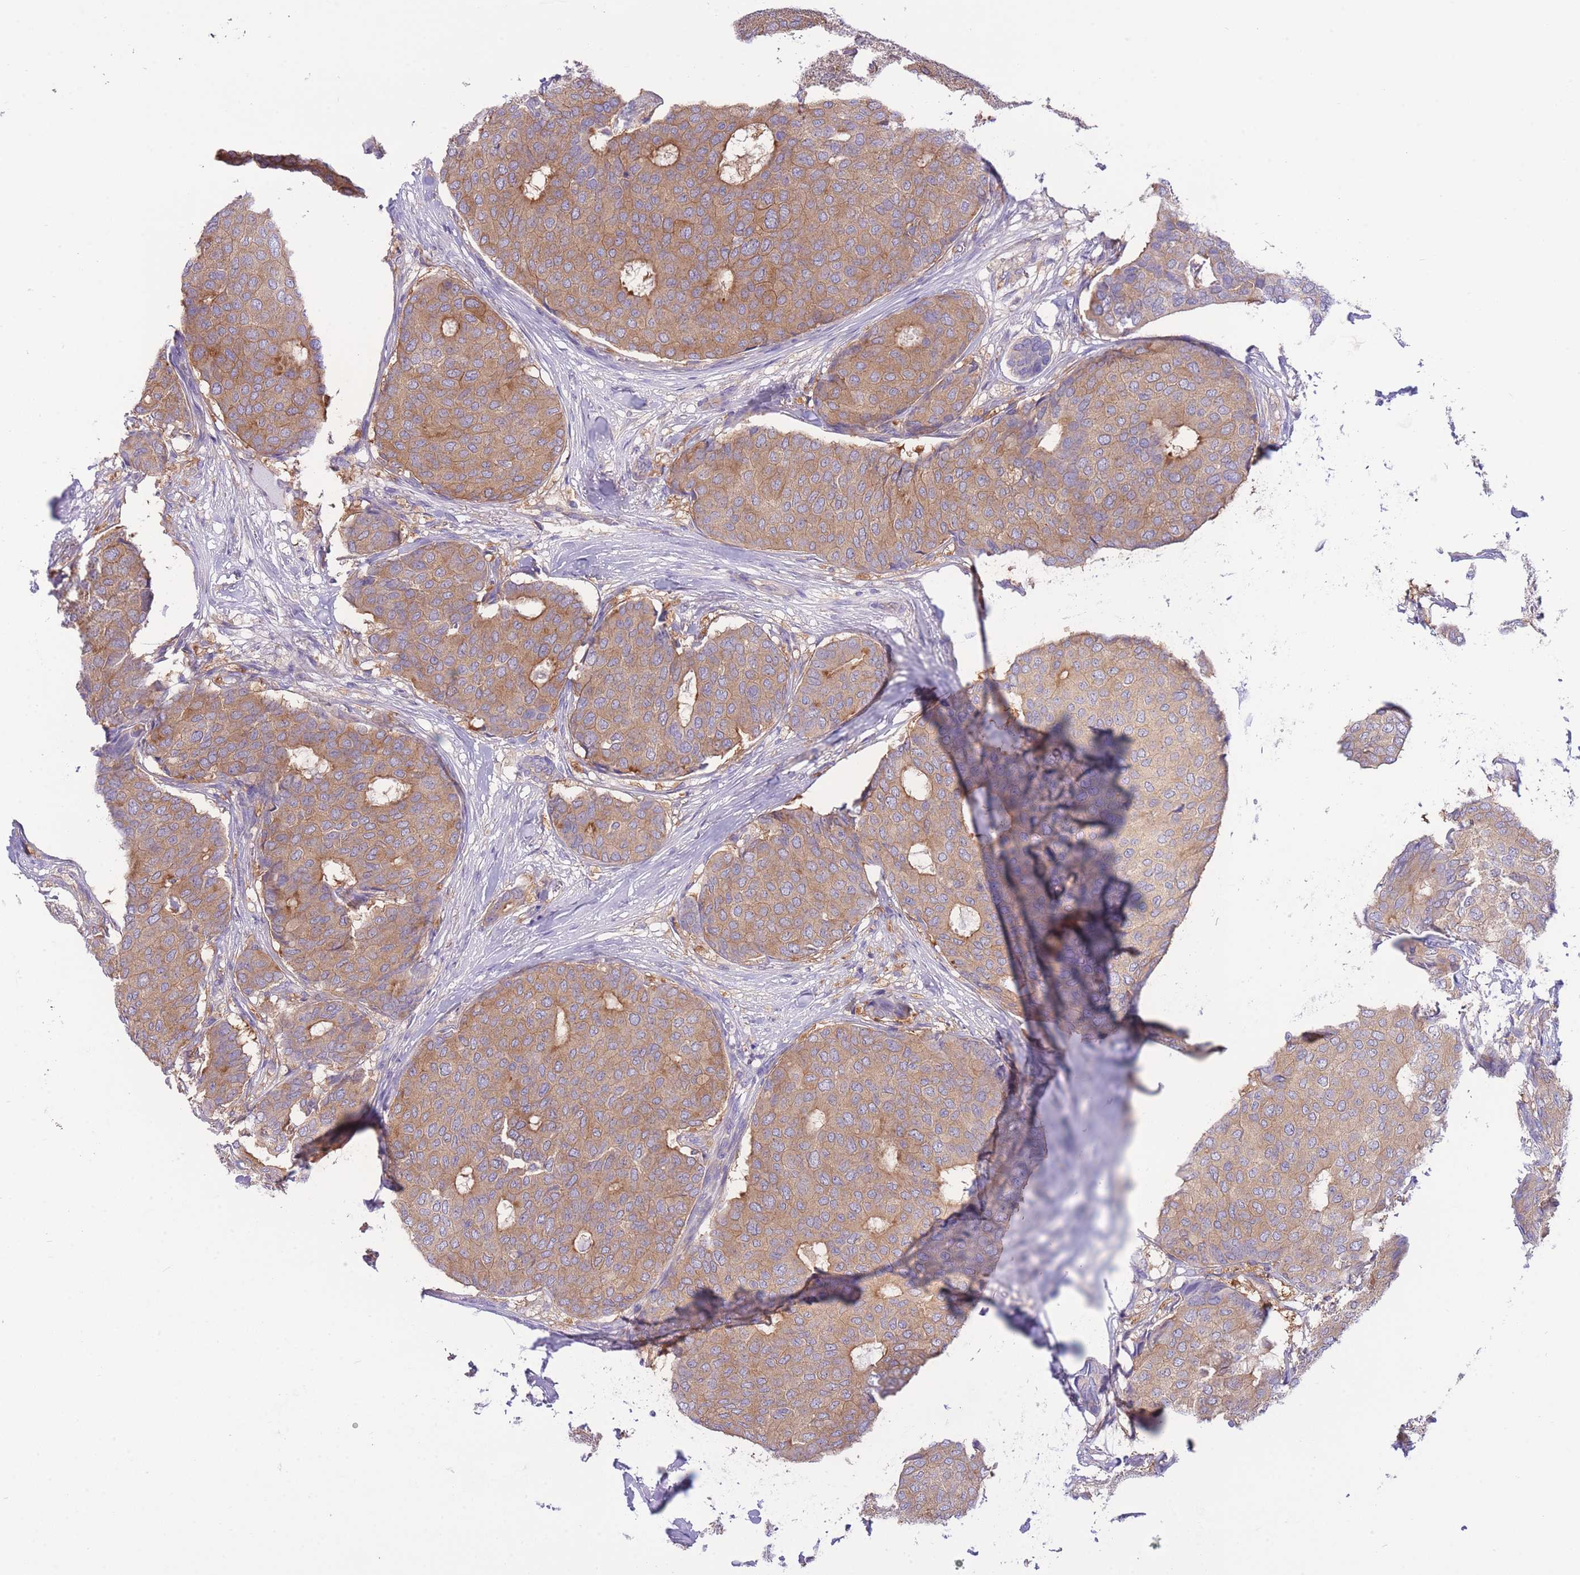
{"staining": {"intensity": "moderate", "quantity": ">75%", "location": "cytoplasmic/membranous"}, "tissue": "breast cancer", "cell_type": "Tumor cells", "image_type": "cancer", "snomed": [{"axis": "morphology", "description": "Duct carcinoma"}, {"axis": "topography", "description": "Breast"}], "caption": "Protein expression analysis of breast cancer (intraductal carcinoma) shows moderate cytoplasmic/membranous expression in approximately >75% of tumor cells.", "gene": "NAMPT", "patient": {"sex": "female", "age": 75}}